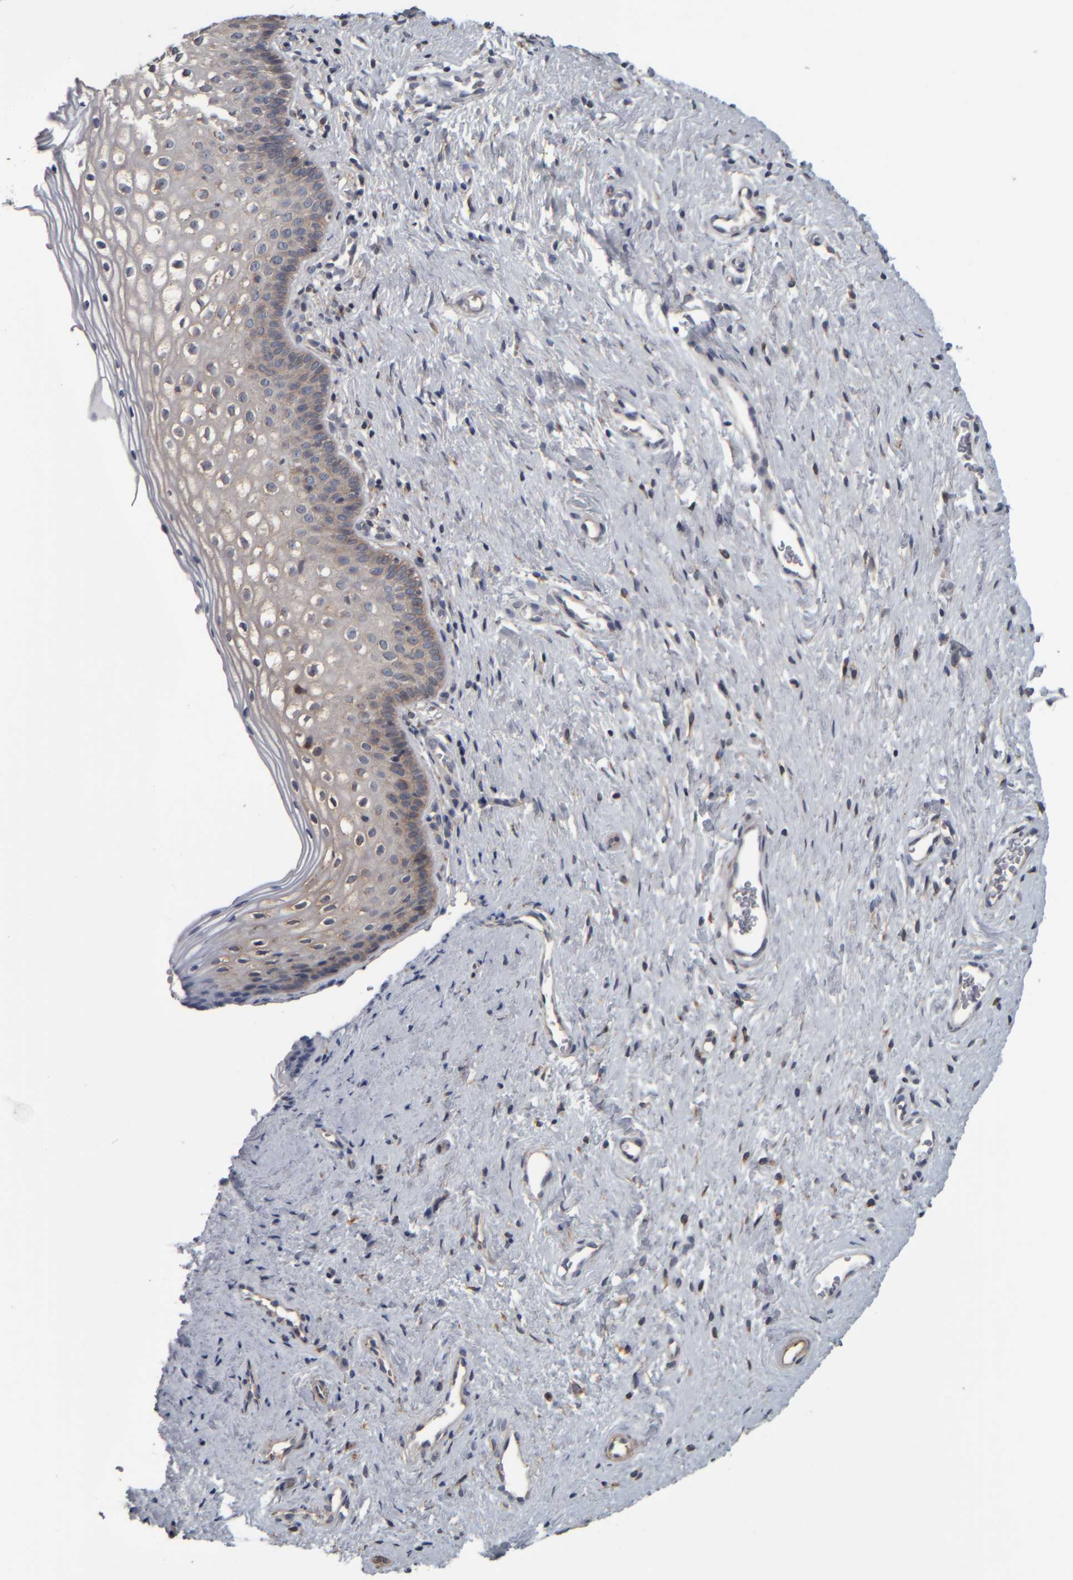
{"staining": {"intensity": "negative", "quantity": "none", "location": "none"}, "tissue": "cervix", "cell_type": "Glandular cells", "image_type": "normal", "snomed": [{"axis": "morphology", "description": "Normal tissue, NOS"}, {"axis": "topography", "description": "Cervix"}], "caption": "This is an IHC histopathology image of normal human cervix. There is no staining in glandular cells.", "gene": "CAVIN4", "patient": {"sex": "female", "age": 27}}